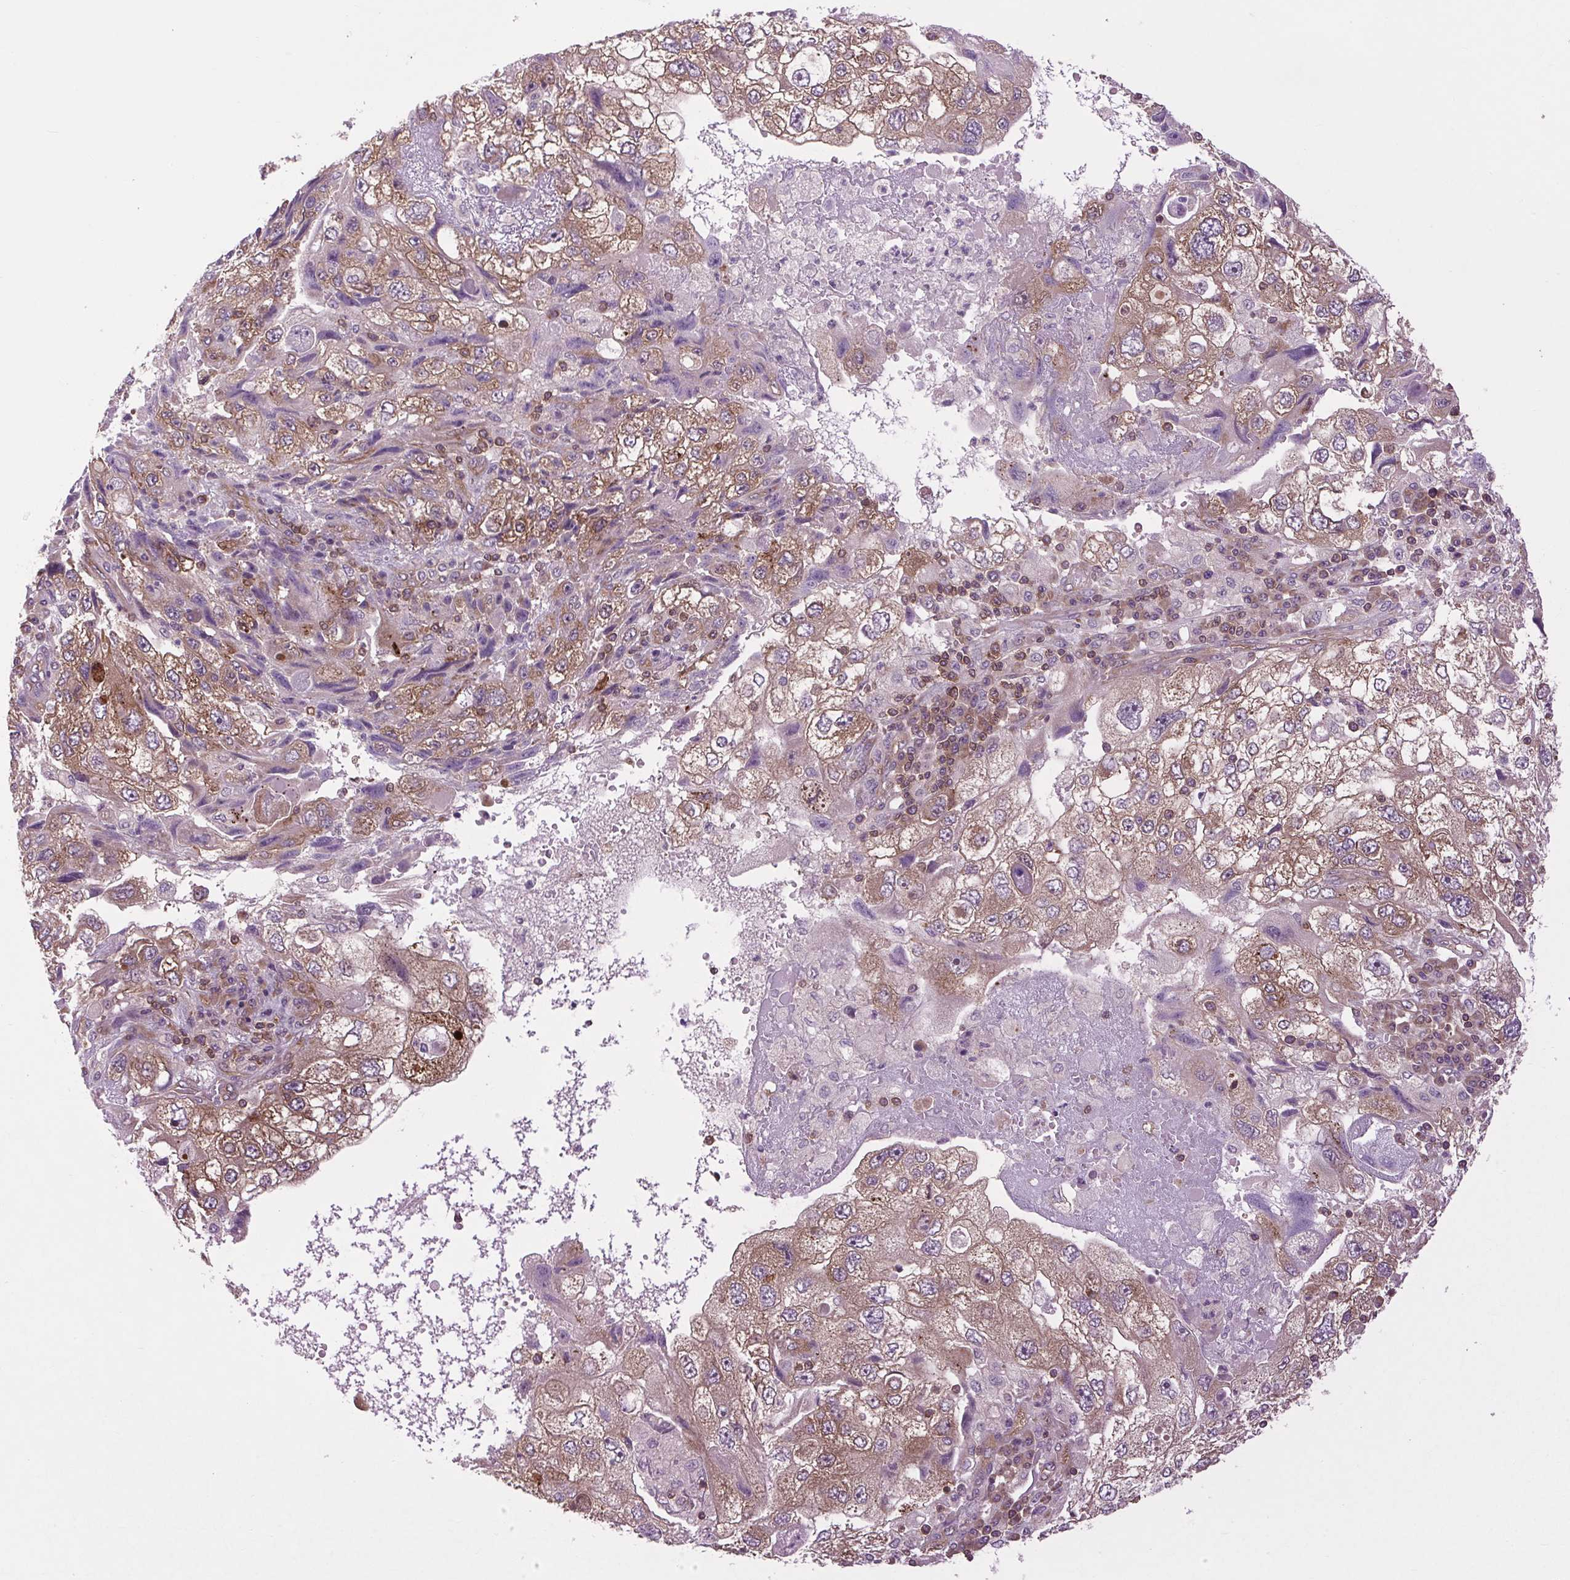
{"staining": {"intensity": "moderate", "quantity": ">75%", "location": "cytoplasmic/membranous"}, "tissue": "endometrial cancer", "cell_type": "Tumor cells", "image_type": "cancer", "snomed": [{"axis": "morphology", "description": "Adenocarcinoma, NOS"}, {"axis": "topography", "description": "Endometrium"}], "caption": "Endometrial cancer (adenocarcinoma) stained for a protein (brown) reveals moderate cytoplasmic/membranous positive positivity in approximately >75% of tumor cells.", "gene": "PLCG1", "patient": {"sex": "female", "age": 49}}